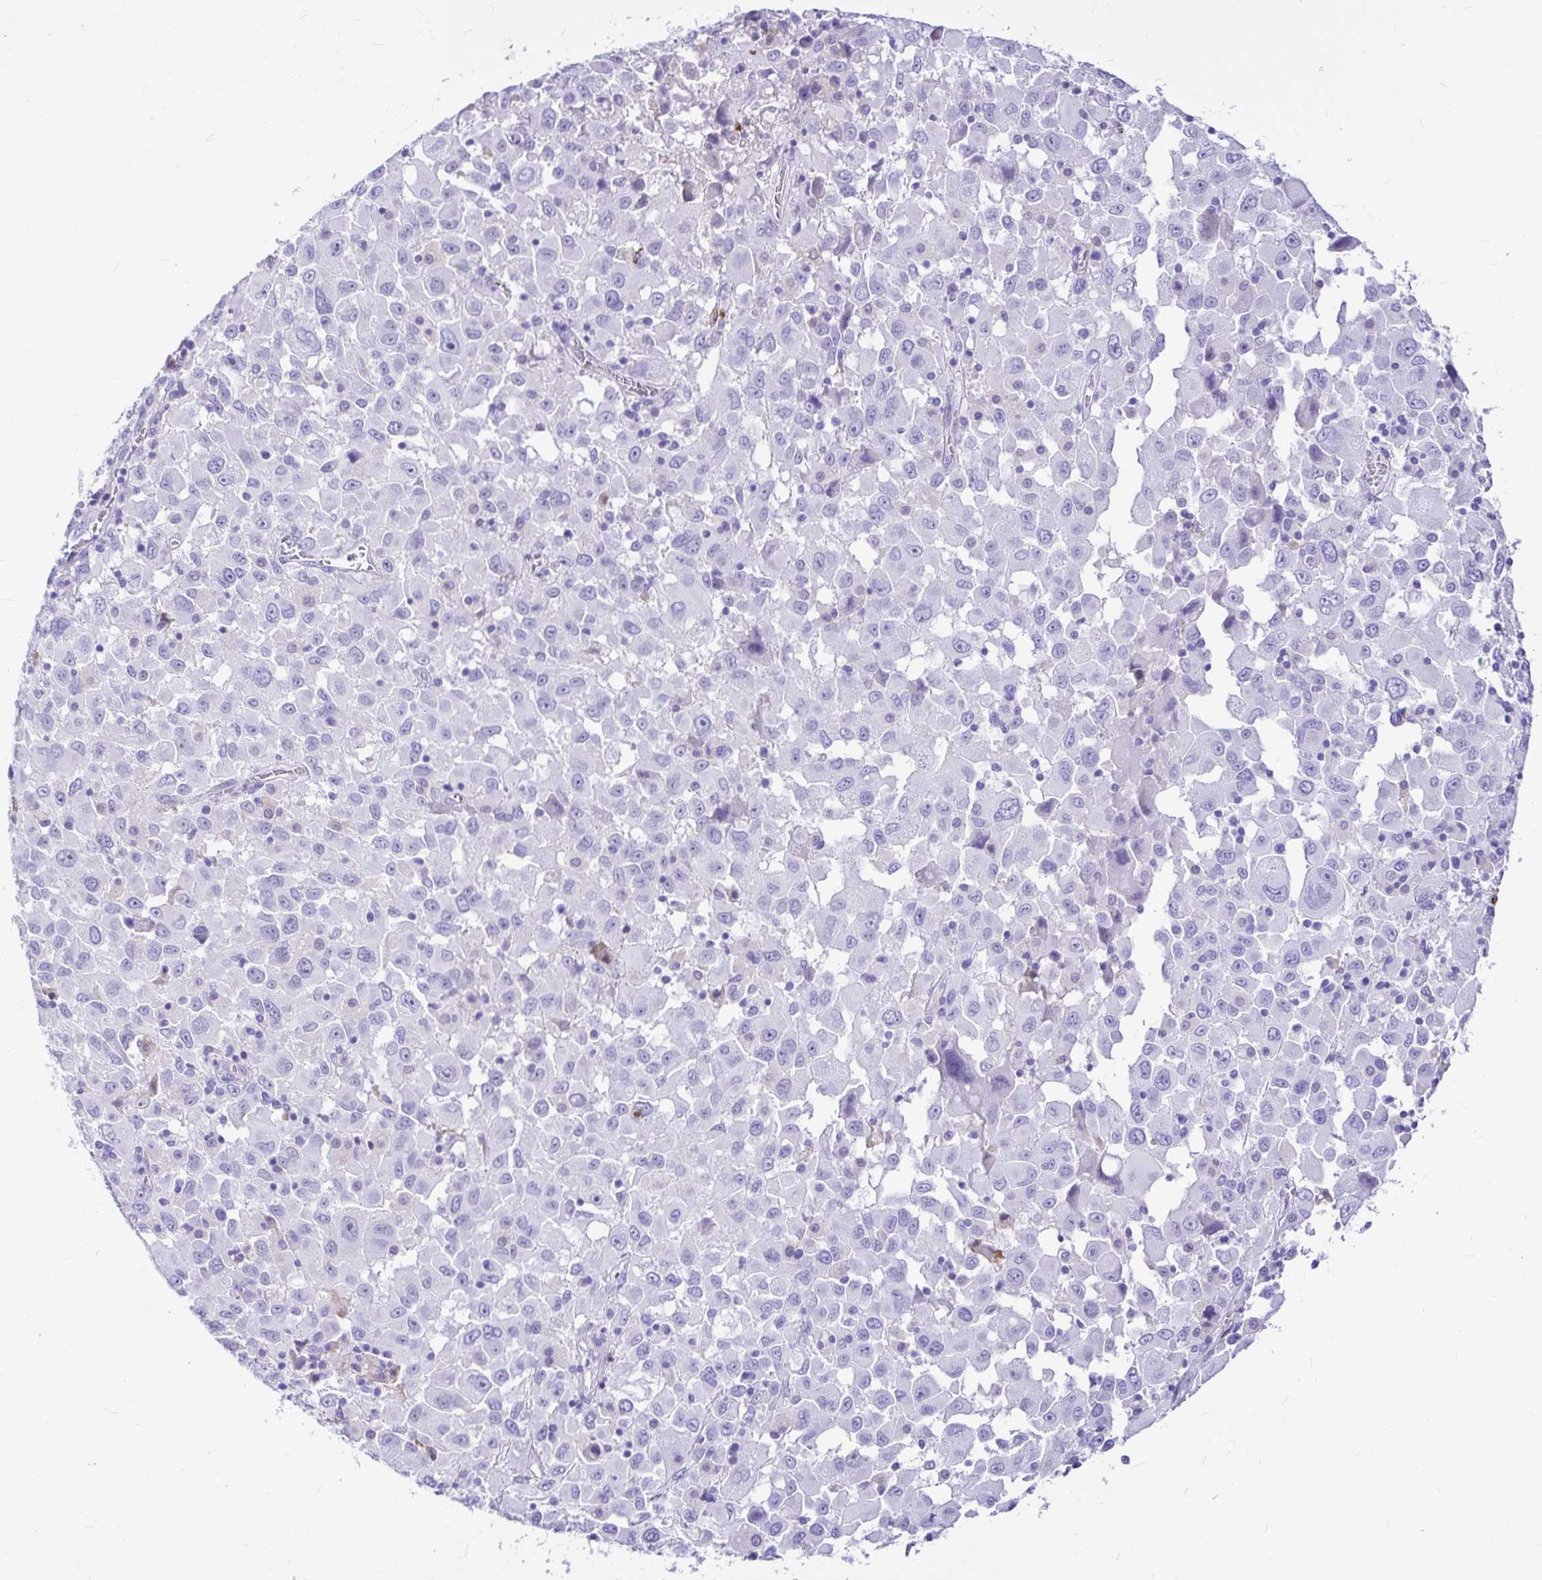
{"staining": {"intensity": "negative", "quantity": "none", "location": "none"}, "tissue": "melanoma", "cell_type": "Tumor cells", "image_type": "cancer", "snomed": [{"axis": "morphology", "description": "Malignant melanoma, Metastatic site"}, {"axis": "topography", "description": "Soft tissue"}], "caption": "Immunohistochemistry histopathology image of neoplastic tissue: melanoma stained with DAB (3,3'-diaminobenzidine) displays no significant protein expression in tumor cells.", "gene": "CLEC1B", "patient": {"sex": "male", "age": 50}}